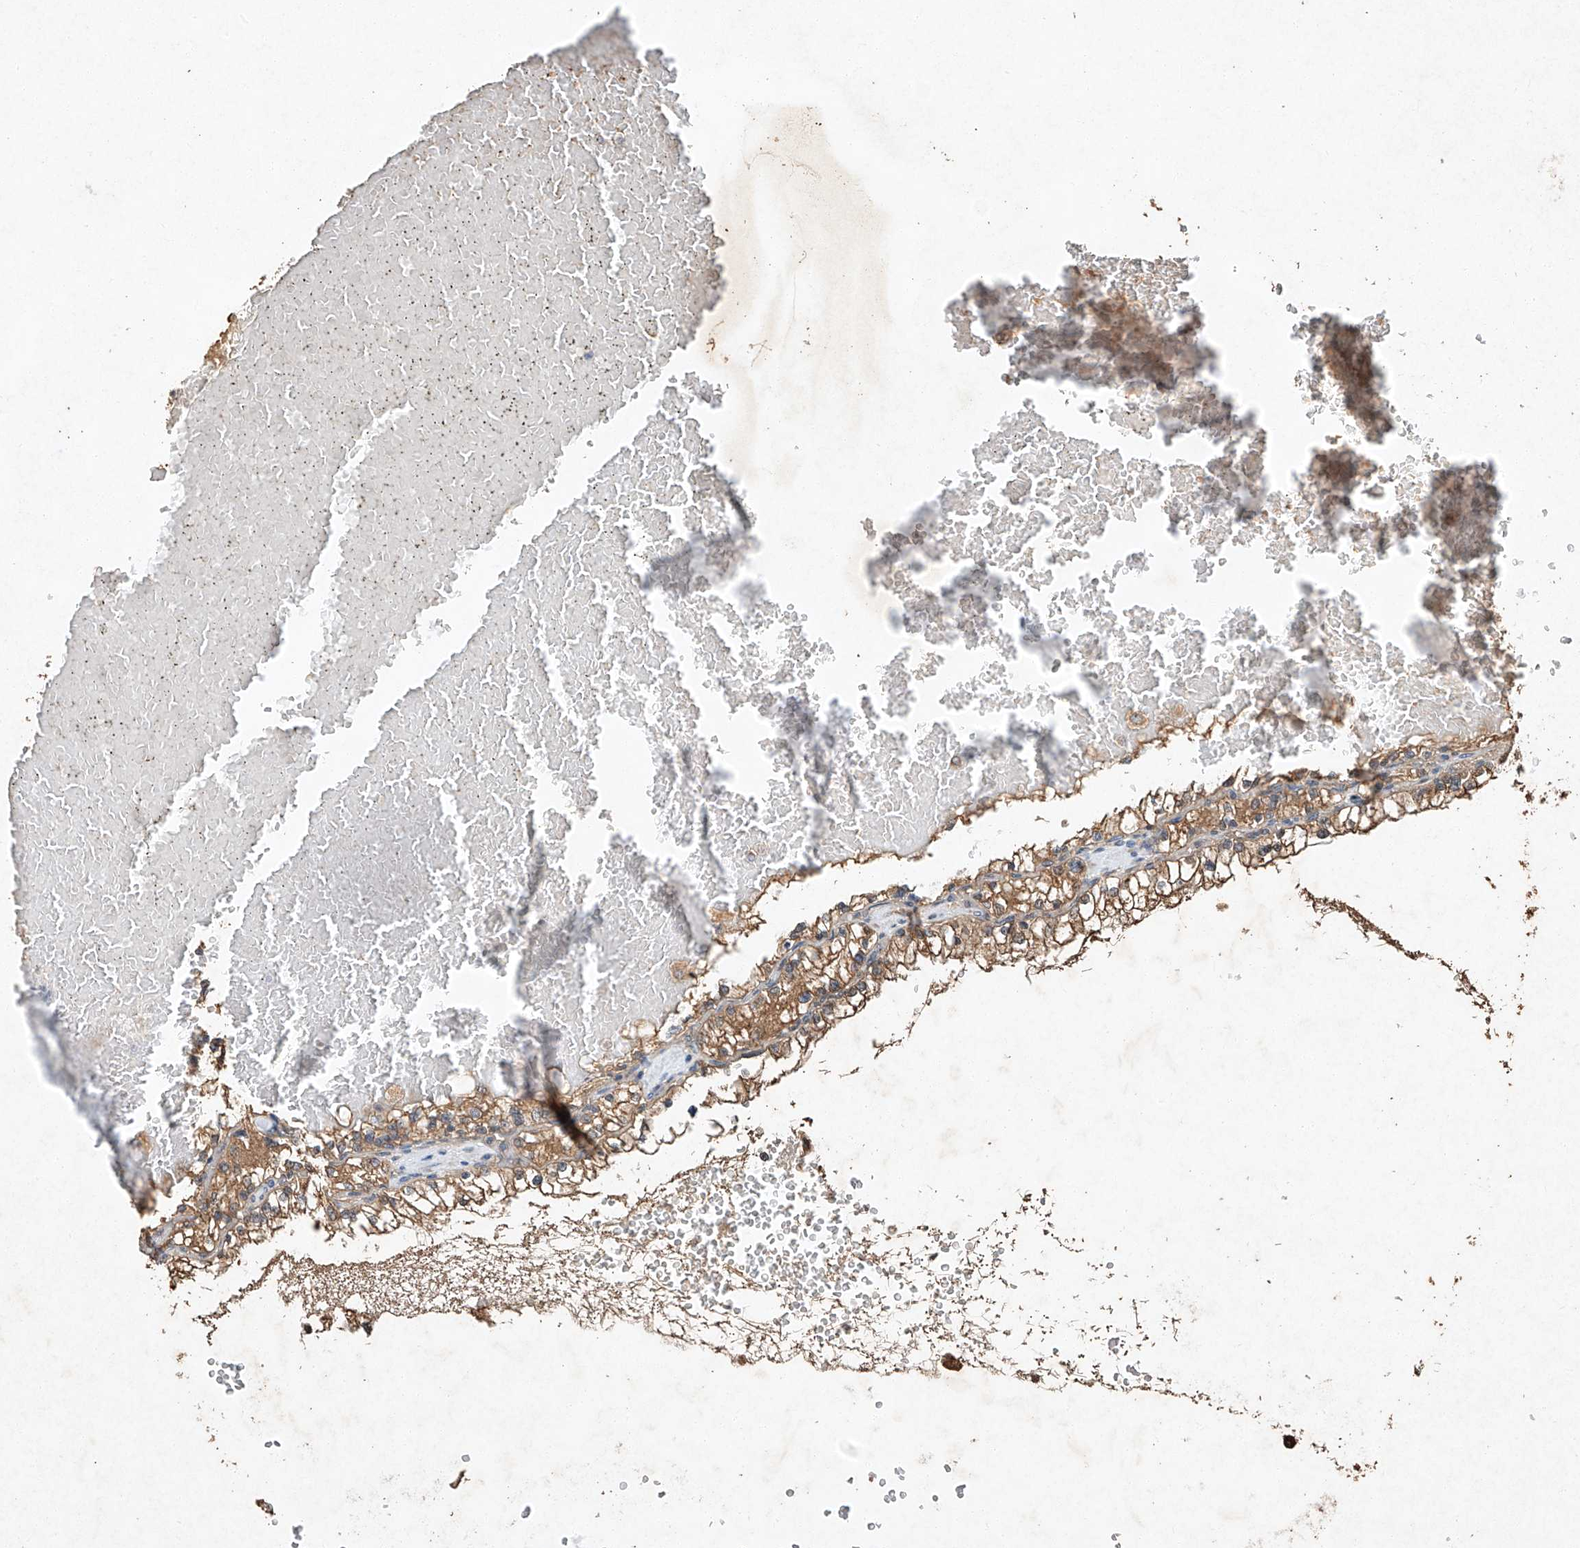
{"staining": {"intensity": "moderate", "quantity": ">75%", "location": "cytoplasmic/membranous"}, "tissue": "renal cancer", "cell_type": "Tumor cells", "image_type": "cancer", "snomed": [{"axis": "morphology", "description": "Adenocarcinoma, NOS"}, {"axis": "topography", "description": "Kidney"}], "caption": "Renal cancer was stained to show a protein in brown. There is medium levels of moderate cytoplasmic/membranous staining in about >75% of tumor cells.", "gene": "STK3", "patient": {"sex": "male", "age": 68}}